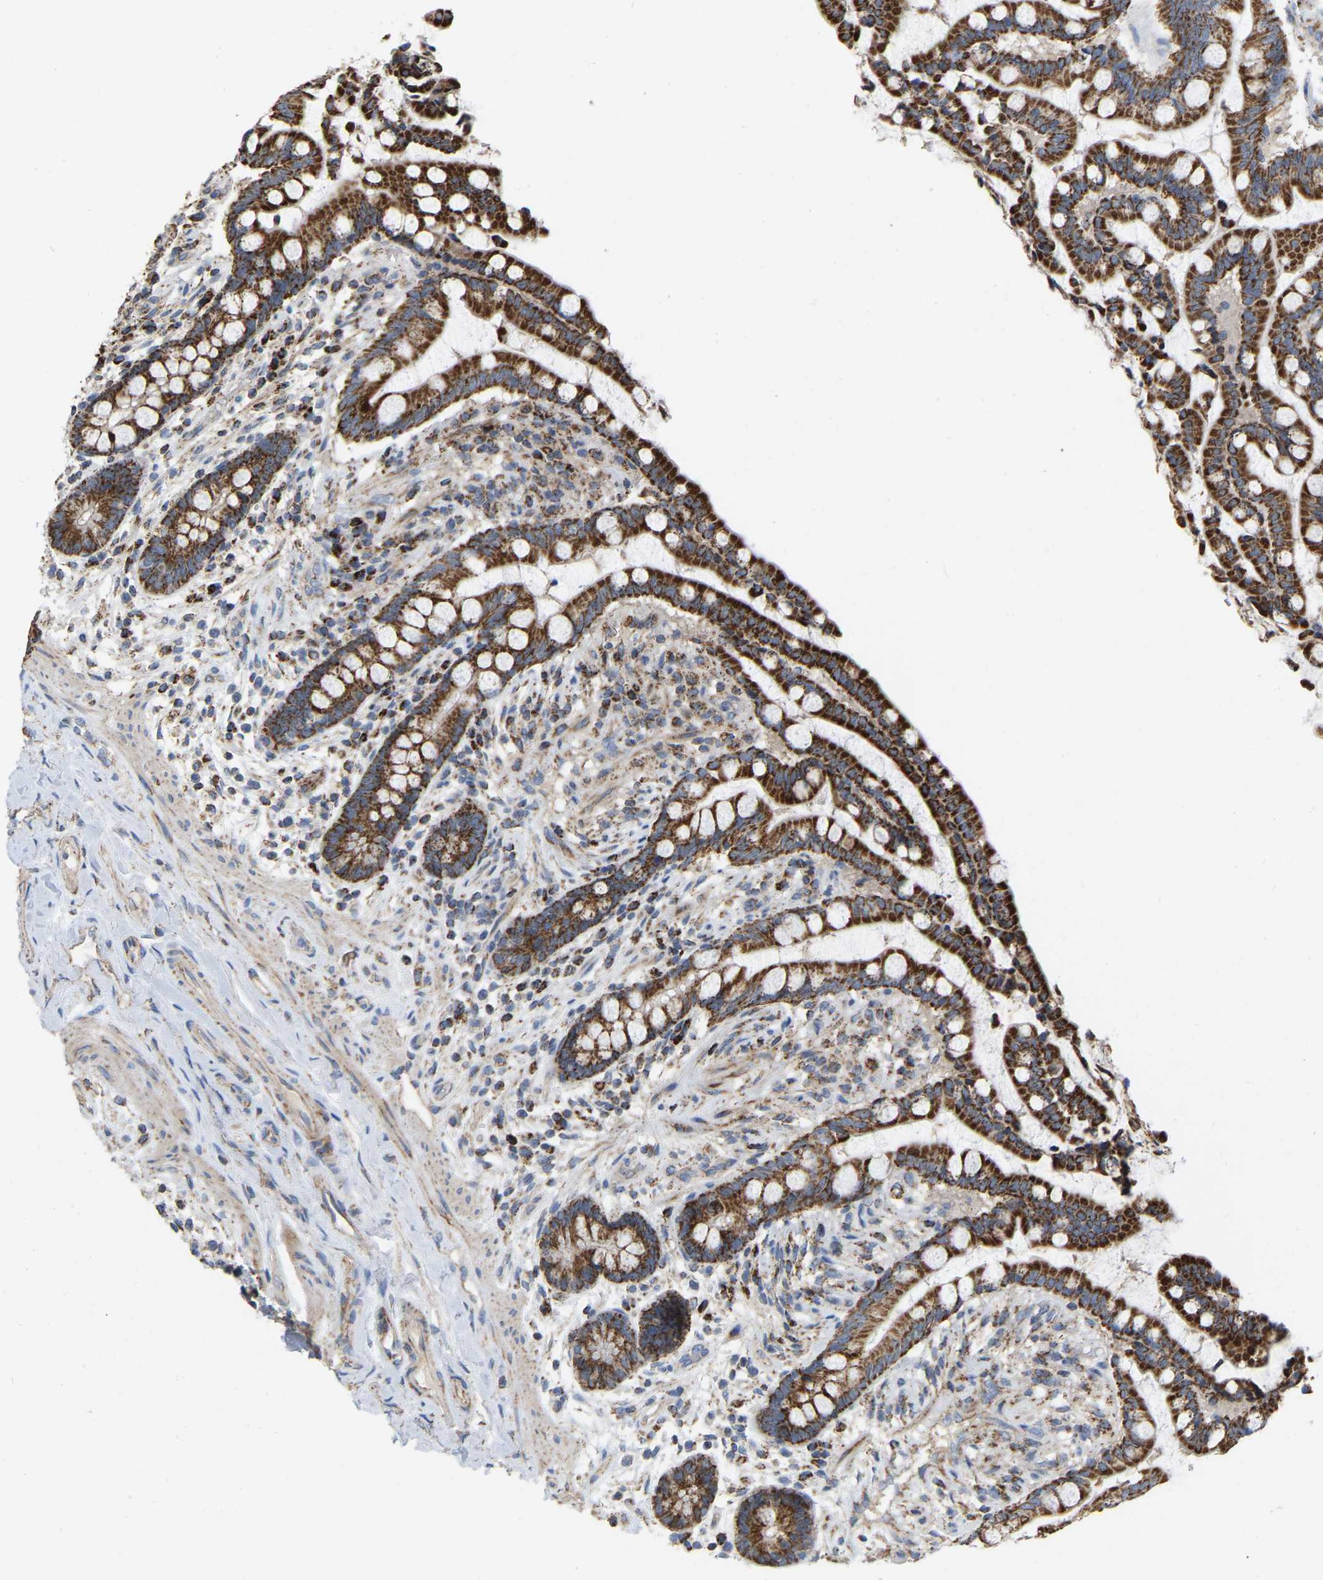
{"staining": {"intensity": "weak", "quantity": ">75%", "location": "cytoplasmic/membranous"}, "tissue": "colon", "cell_type": "Endothelial cells", "image_type": "normal", "snomed": [{"axis": "morphology", "description": "Normal tissue, NOS"}, {"axis": "topography", "description": "Colon"}], "caption": "Colon stained for a protein (brown) shows weak cytoplasmic/membranous positive staining in about >75% of endothelial cells.", "gene": "CBLB", "patient": {"sex": "male", "age": 73}}